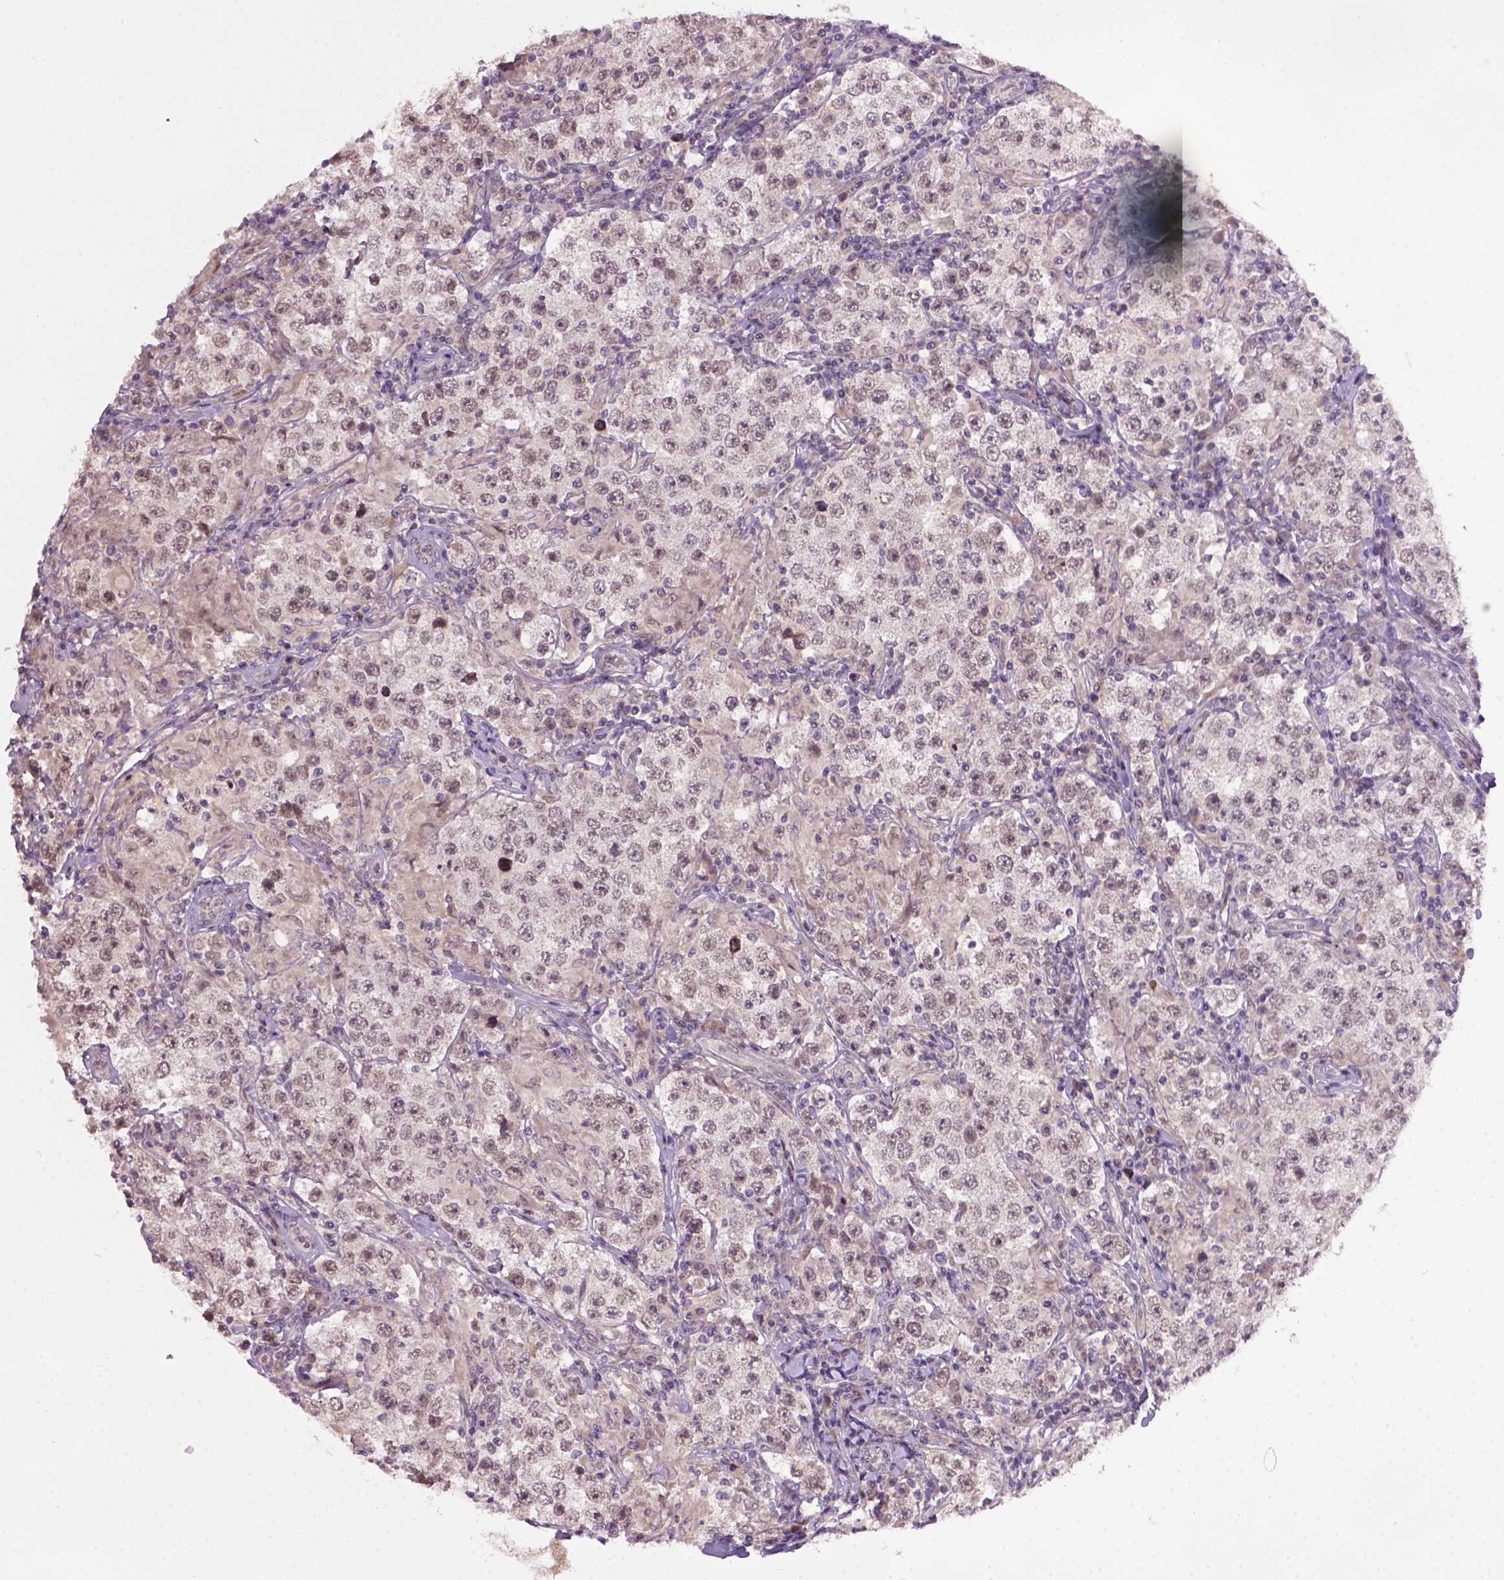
{"staining": {"intensity": "negative", "quantity": "none", "location": "none"}, "tissue": "testis cancer", "cell_type": "Tumor cells", "image_type": "cancer", "snomed": [{"axis": "morphology", "description": "Seminoma, NOS"}, {"axis": "morphology", "description": "Carcinoma, Embryonal, NOS"}, {"axis": "topography", "description": "Testis"}], "caption": "DAB (3,3'-diaminobenzidine) immunohistochemical staining of testis seminoma shows no significant staining in tumor cells.", "gene": "RAB43", "patient": {"sex": "male", "age": 41}}